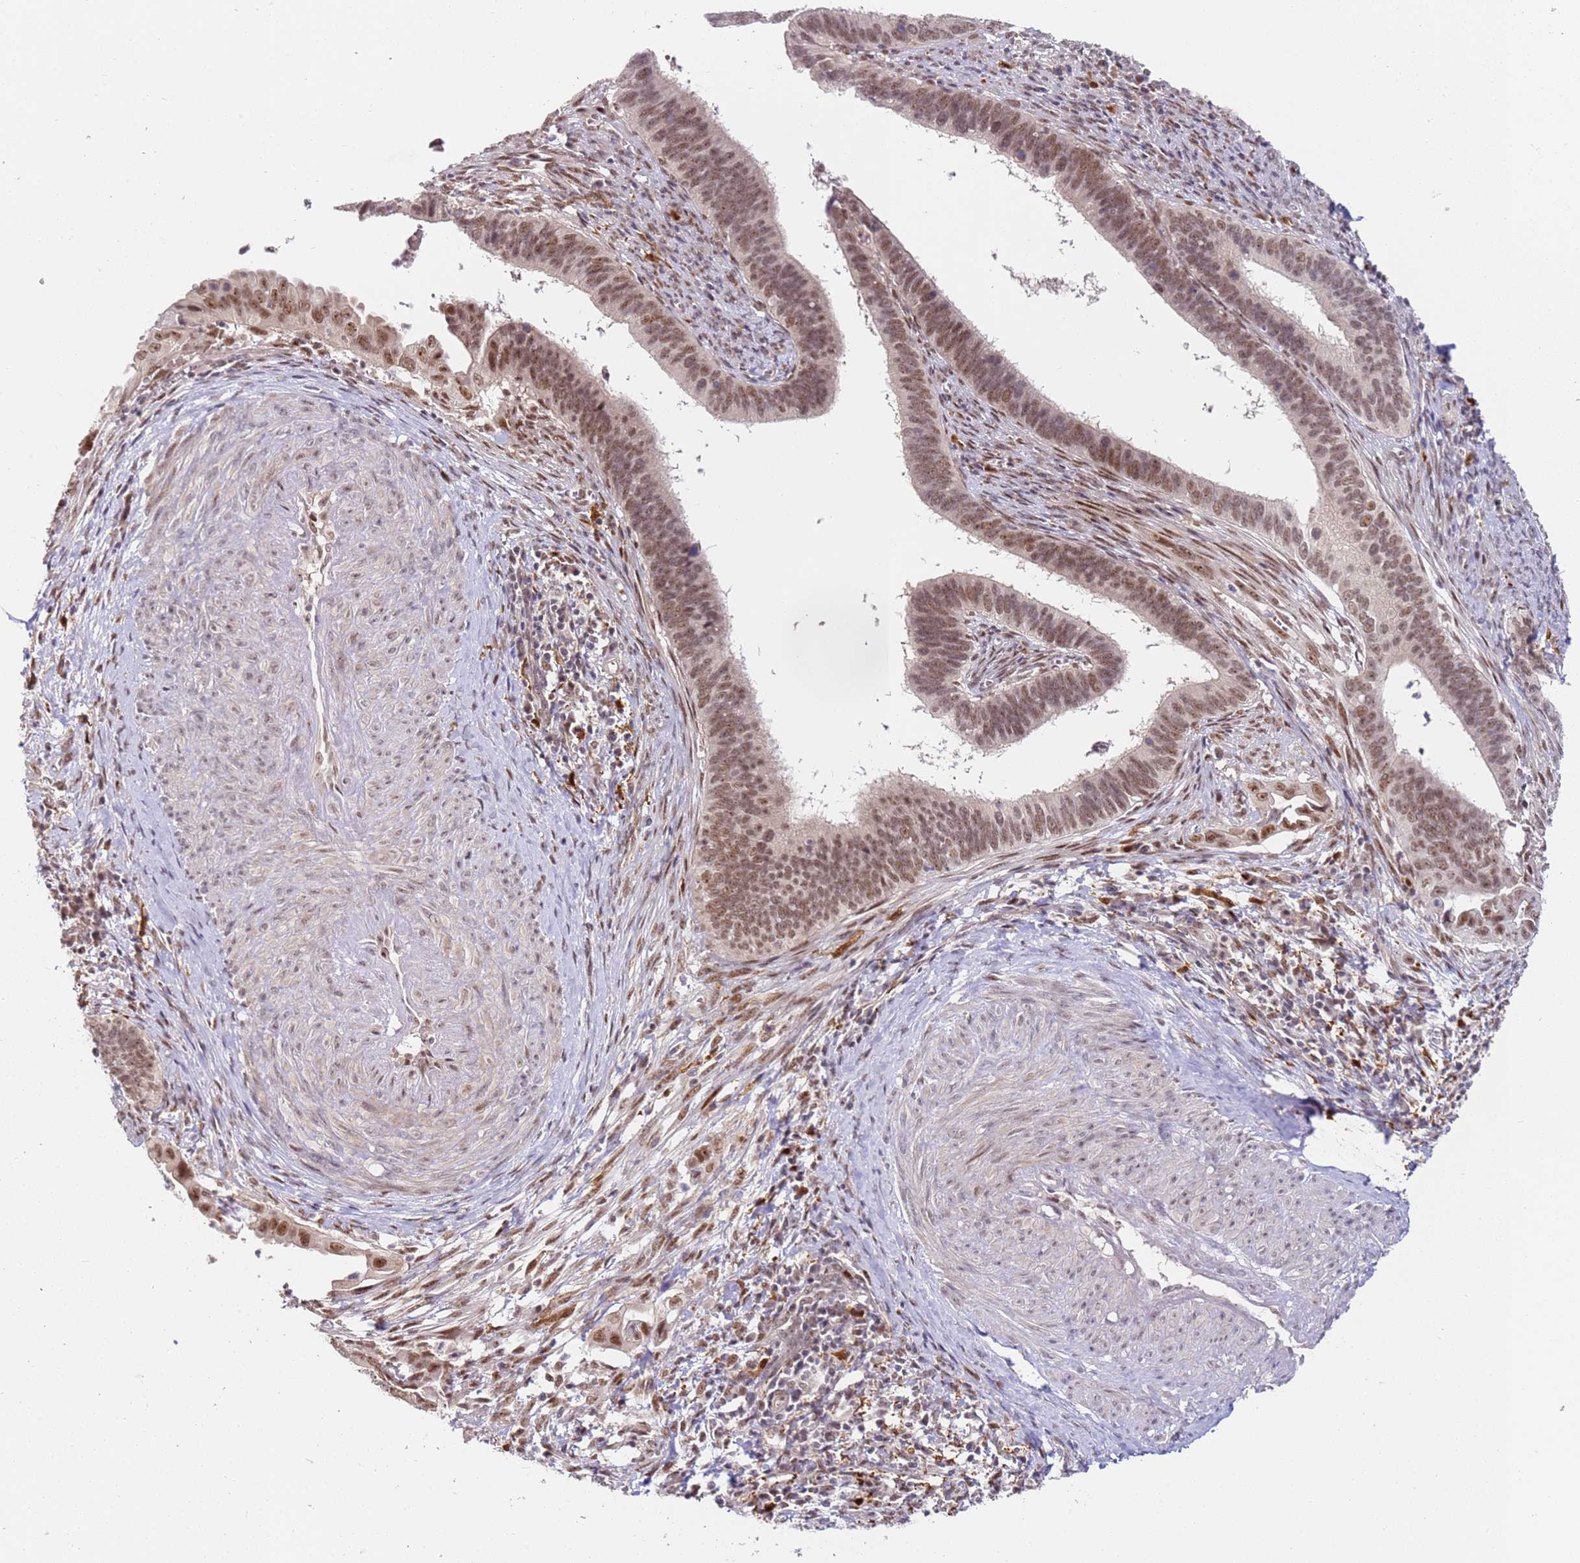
{"staining": {"intensity": "moderate", "quantity": ">75%", "location": "nuclear"}, "tissue": "cervical cancer", "cell_type": "Tumor cells", "image_type": "cancer", "snomed": [{"axis": "morphology", "description": "Adenocarcinoma, NOS"}, {"axis": "topography", "description": "Cervix"}], "caption": "Protein staining of cervical cancer (adenocarcinoma) tissue displays moderate nuclear positivity in about >75% of tumor cells.", "gene": "LGALSL", "patient": {"sex": "female", "age": 42}}